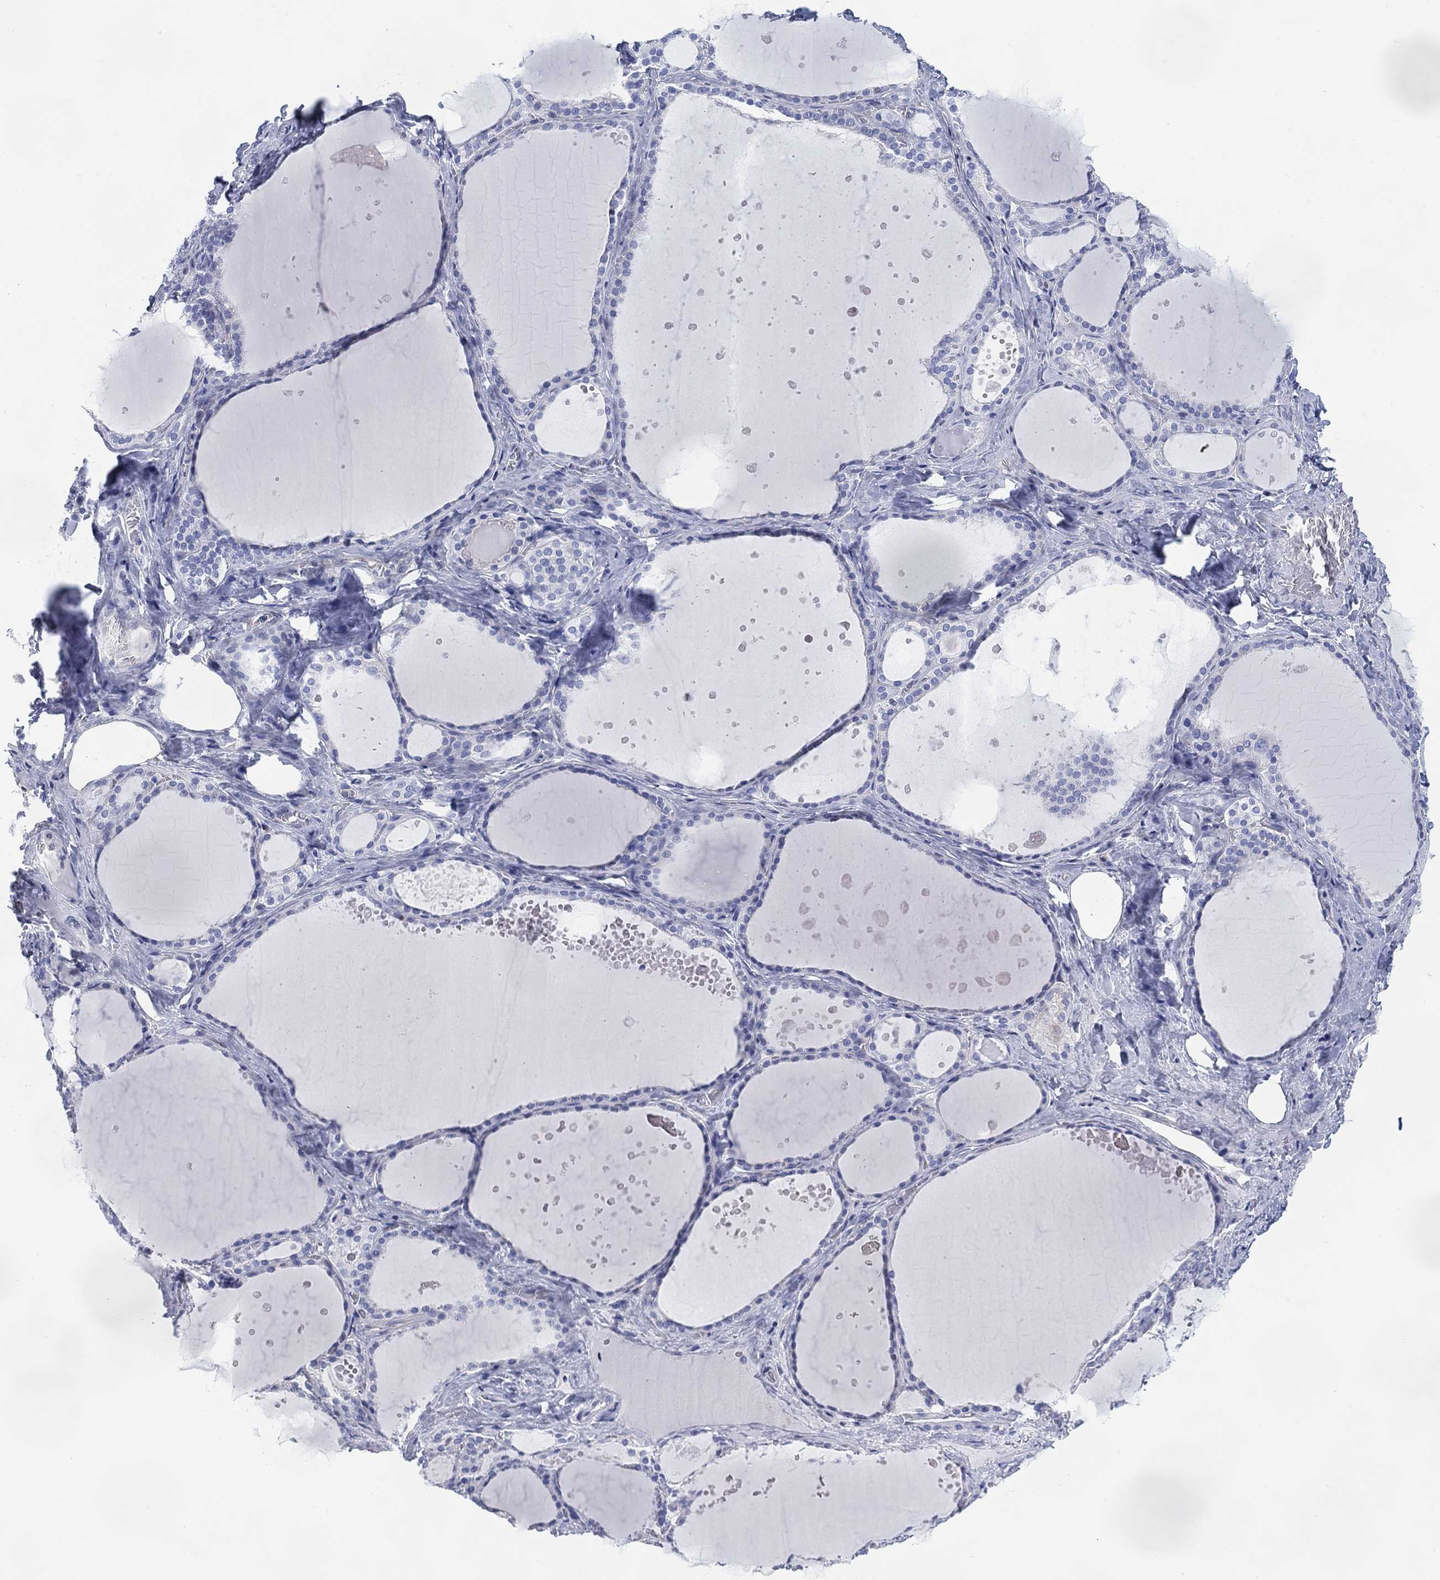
{"staining": {"intensity": "negative", "quantity": "none", "location": "none"}, "tissue": "thyroid gland", "cell_type": "Glandular cells", "image_type": "normal", "snomed": [{"axis": "morphology", "description": "Normal tissue, NOS"}, {"axis": "topography", "description": "Thyroid gland"}], "caption": "High magnification brightfield microscopy of benign thyroid gland stained with DAB (brown) and counterstained with hematoxylin (blue): glandular cells show no significant staining.", "gene": "DDI1", "patient": {"sex": "male", "age": 63}}